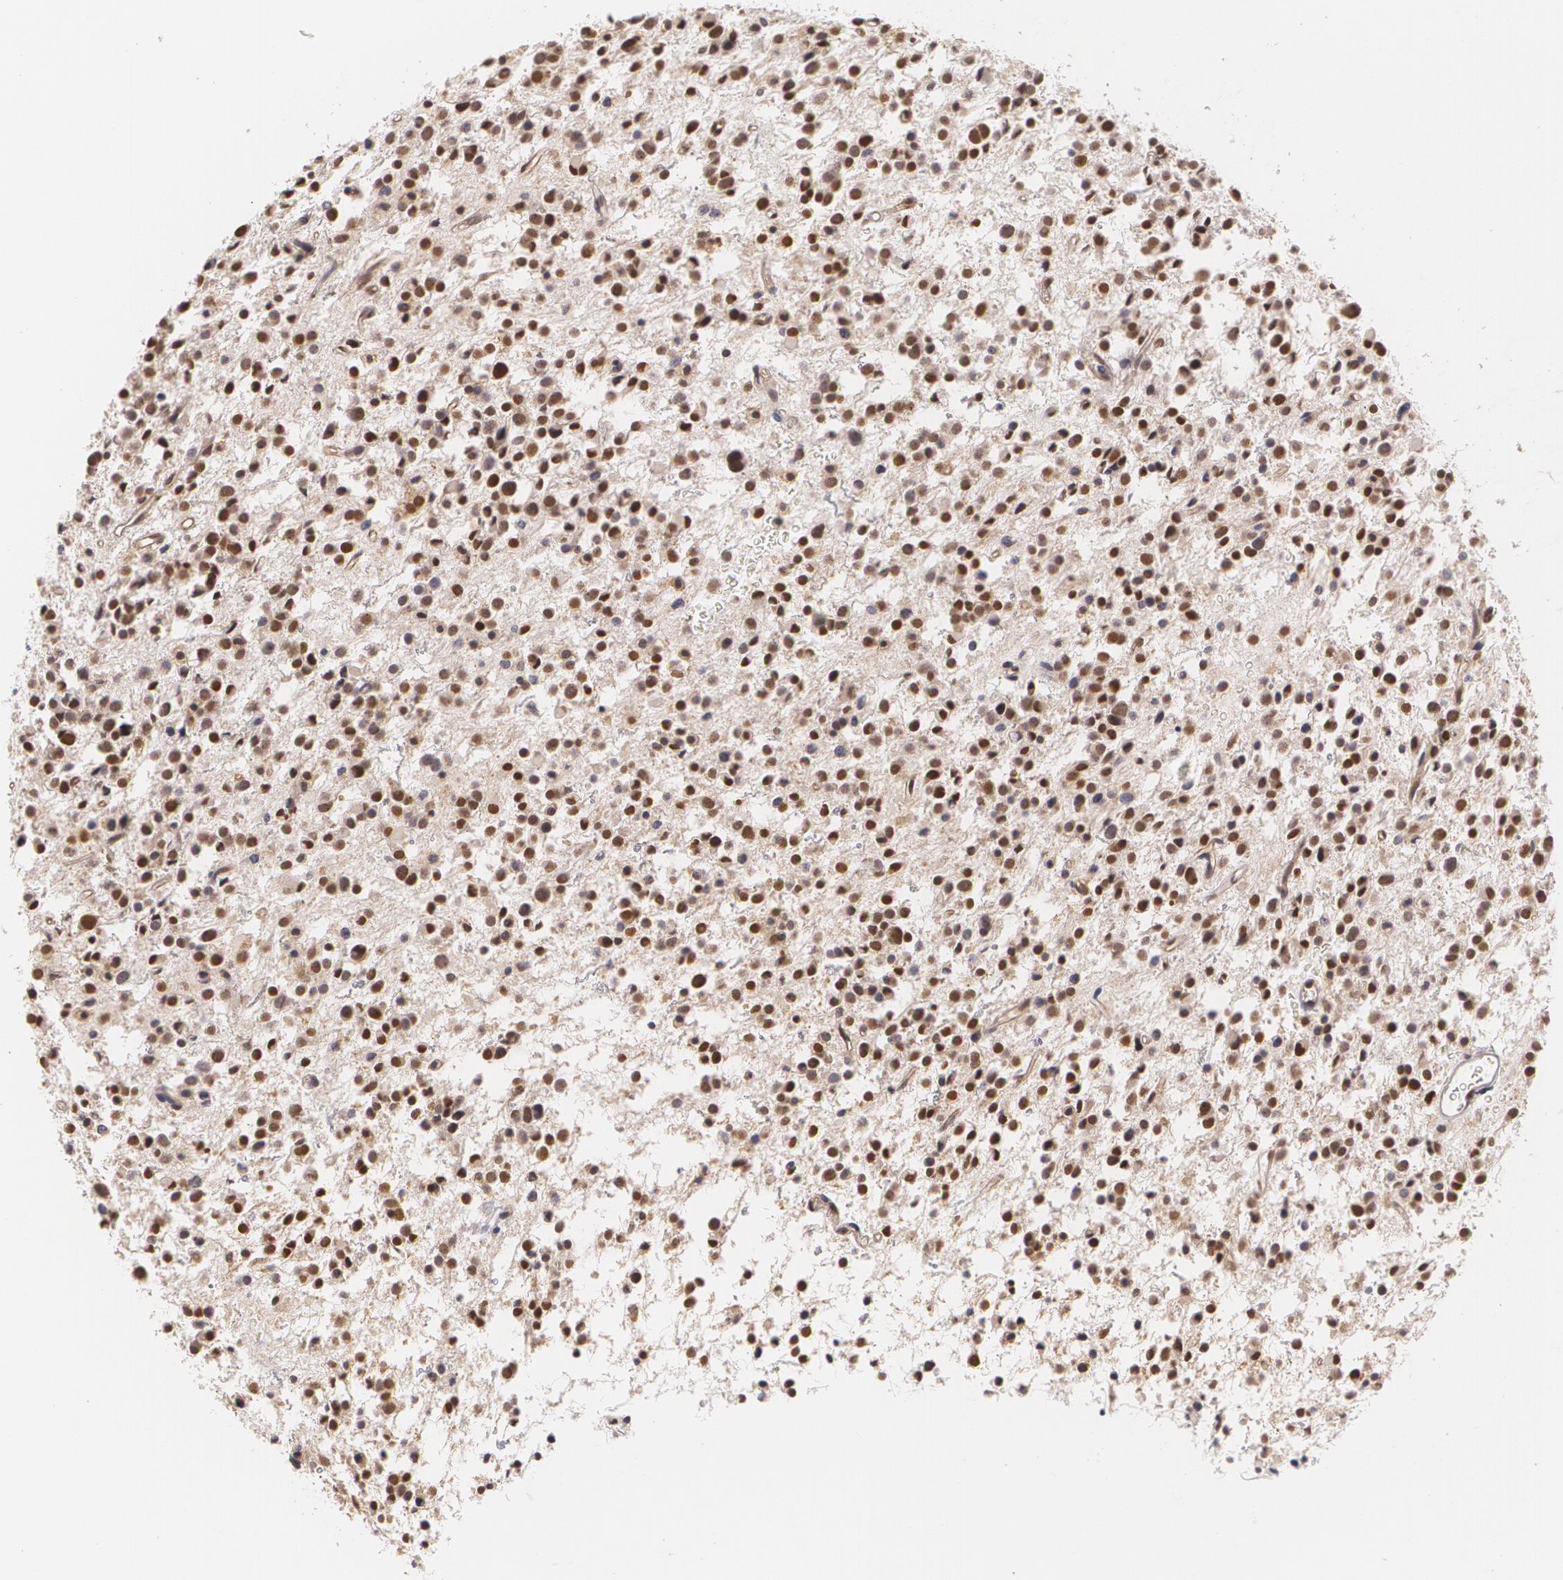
{"staining": {"intensity": "moderate", "quantity": ">75%", "location": "nuclear"}, "tissue": "glioma", "cell_type": "Tumor cells", "image_type": "cancer", "snomed": [{"axis": "morphology", "description": "Glioma, malignant, Low grade"}, {"axis": "topography", "description": "Brain"}], "caption": "About >75% of tumor cells in malignant glioma (low-grade) exhibit moderate nuclear protein positivity as visualized by brown immunohistochemical staining.", "gene": "ZBTB16", "patient": {"sex": "female", "age": 36}}